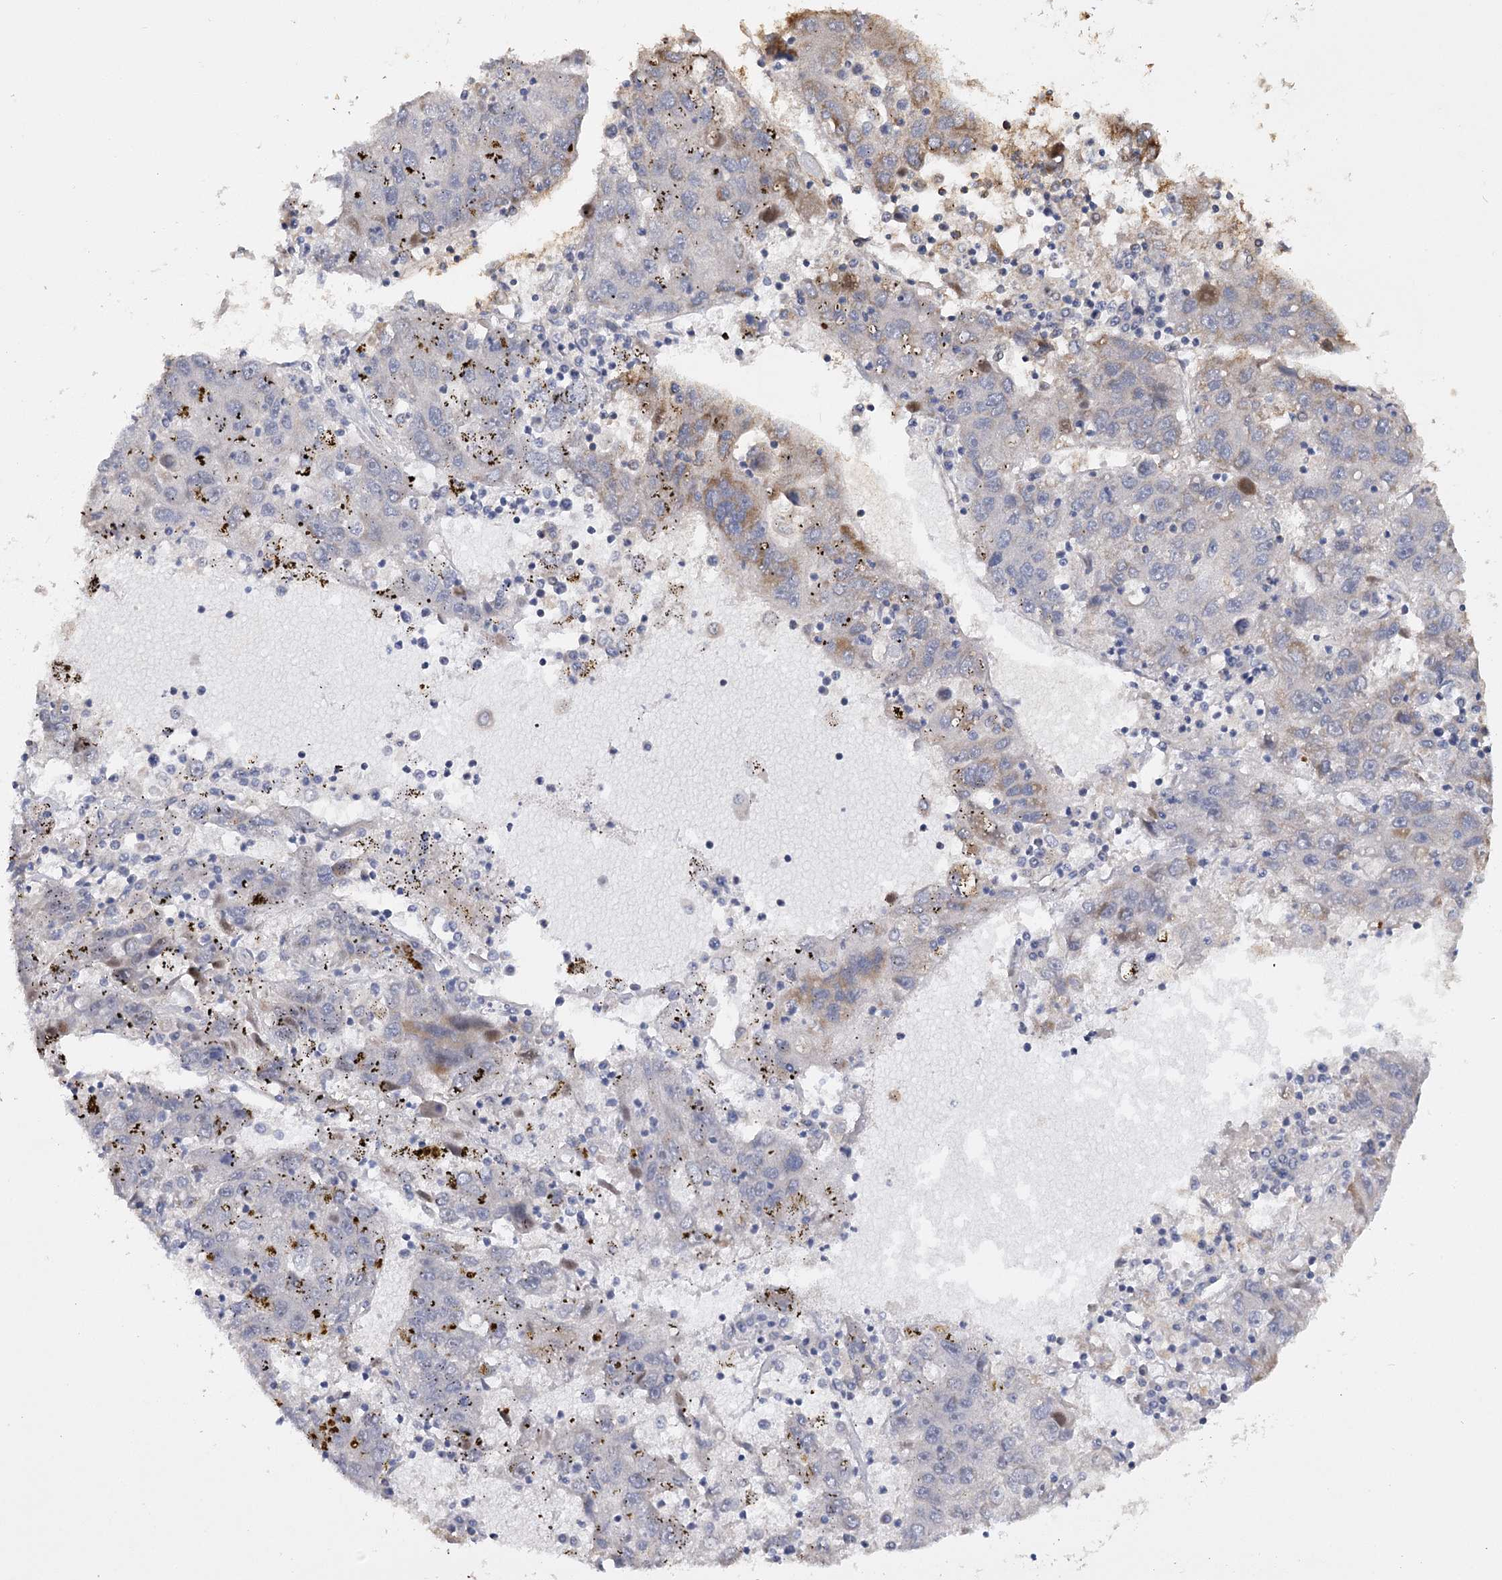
{"staining": {"intensity": "weak", "quantity": "<25%", "location": "cytoplasmic/membranous"}, "tissue": "liver cancer", "cell_type": "Tumor cells", "image_type": "cancer", "snomed": [{"axis": "morphology", "description": "Carcinoma, Hepatocellular, NOS"}, {"axis": "topography", "description": "Liver"}], "caption": "This is an immunohistochemistry histopathology image of liver hepatocellular carcinoma. There is no positivity in tumor cells.", "gene": "ANGPTL5", "patient": {"sex": "male", "age": 49}}